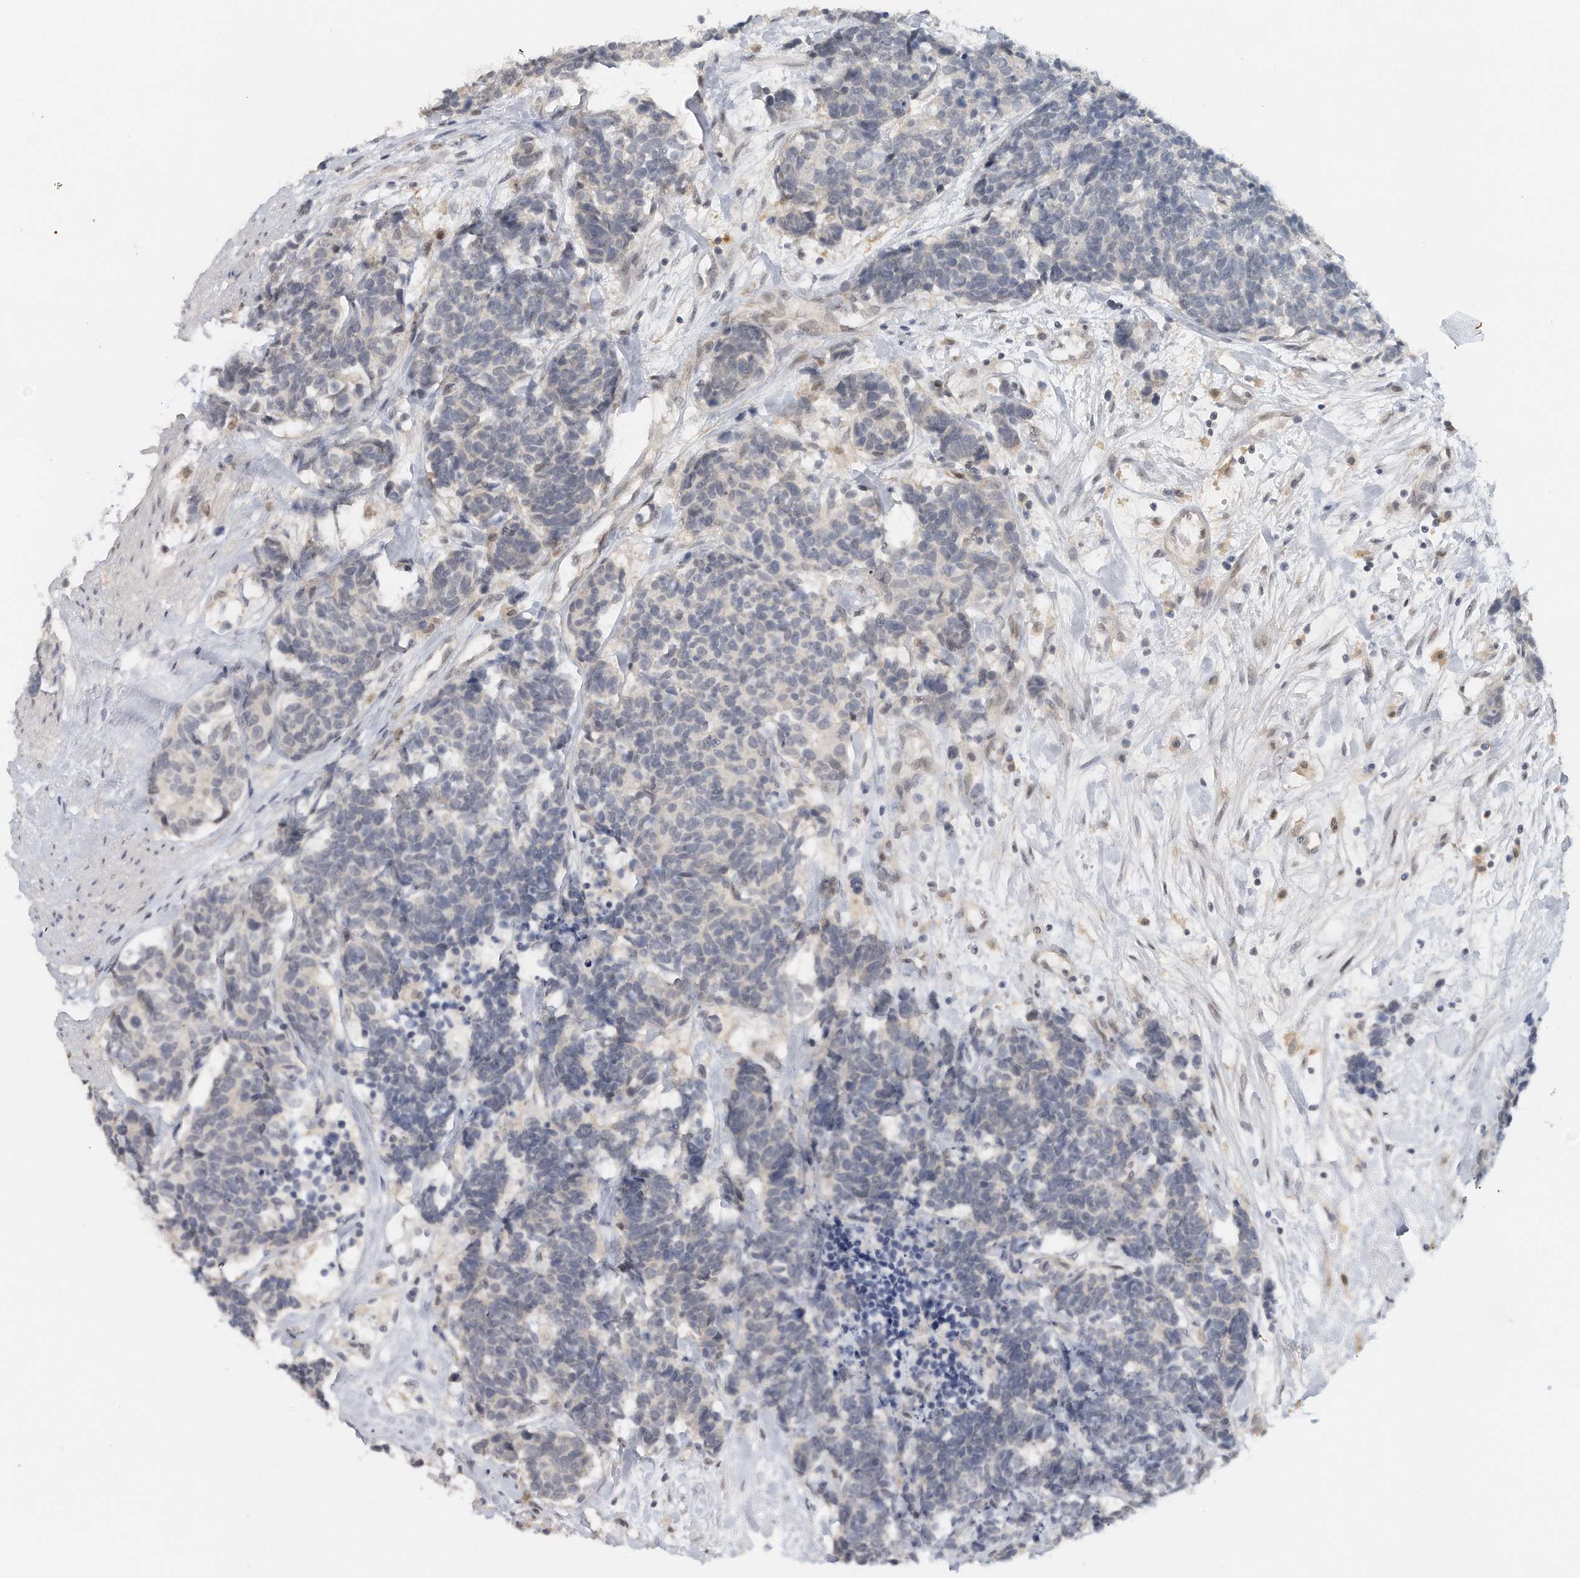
{"staining": {"intensity": "negative", "quantity": "none", "location": "none"}, "tissue": "carcinoid", "cell_type": "Tumor cells", "image_type": "cancer", "snomed": [{"axis": "morphology", "description": "Carcinoma, NOS"}, {"axis": "morphology", "description": "Carcinoid, malignant, NOS"}, {"axis": "topography", "description": "Urinary bladder"}], "caption": "Human malignant carcinoid stained for a protein using IHC displays no positivity in tumor cells.", "gene": "DDX43", "patient": {"sex": "male", "age": 57}}